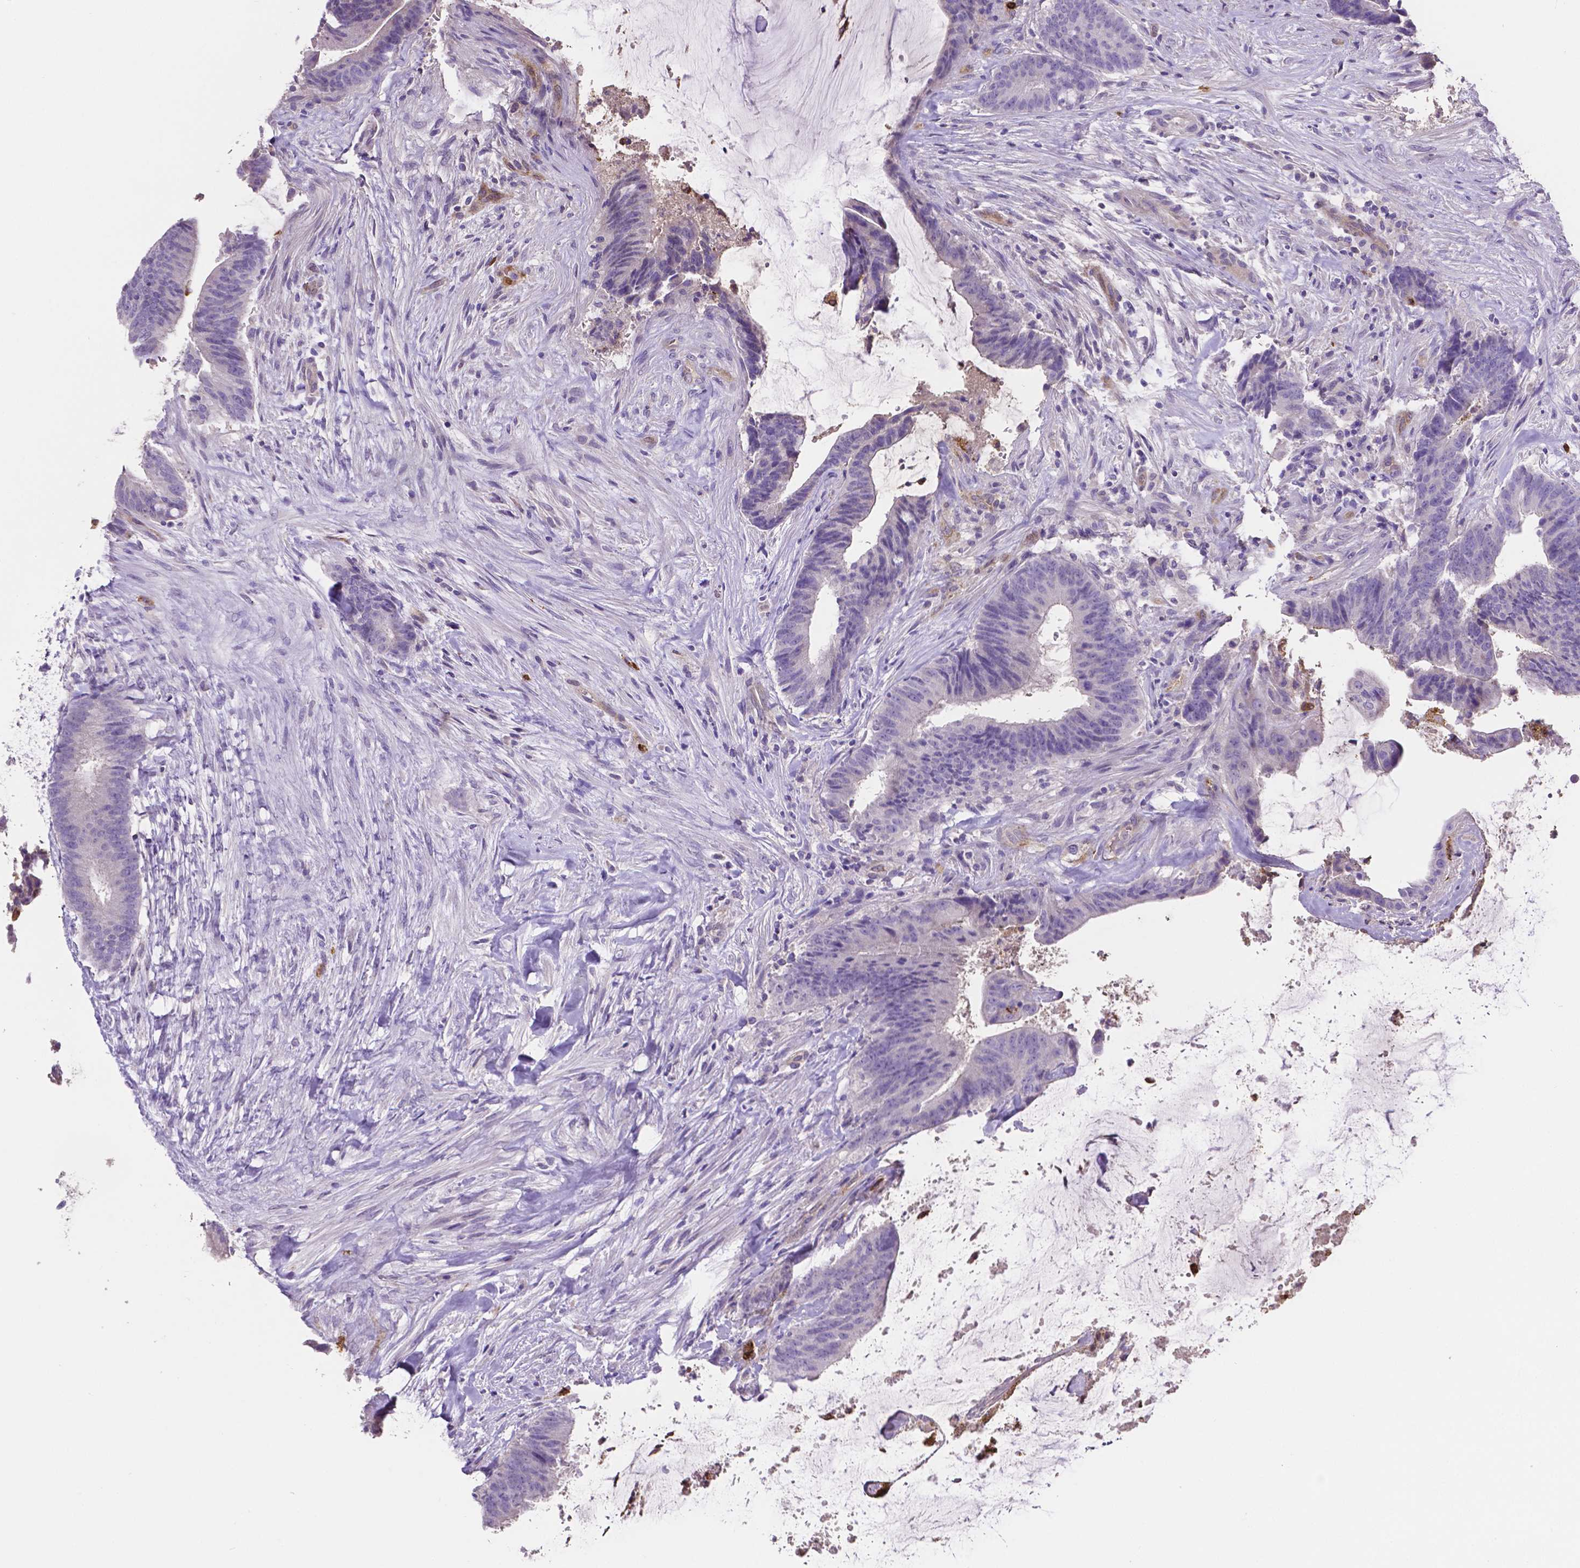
{"staining": {"intensity": "negative", "quantity": "none", "location": "none"}, "tissue": "colorectal cancer", "cell_type": "Tumor cells", "image_type": "cancer", "snomed": [{"axis": "morphology", "description": "Adenocarcinoma, NOS"}, {"axis": "topography", "description": "Colon"}], "caption": "This is an immunohistochemistry (IHC) photomicrograph of human adenocarcinoma (colorectal). There is no expression in tumor cells.", "gene": "MMP9", "patient": {"sex": "female", "age": 43}}